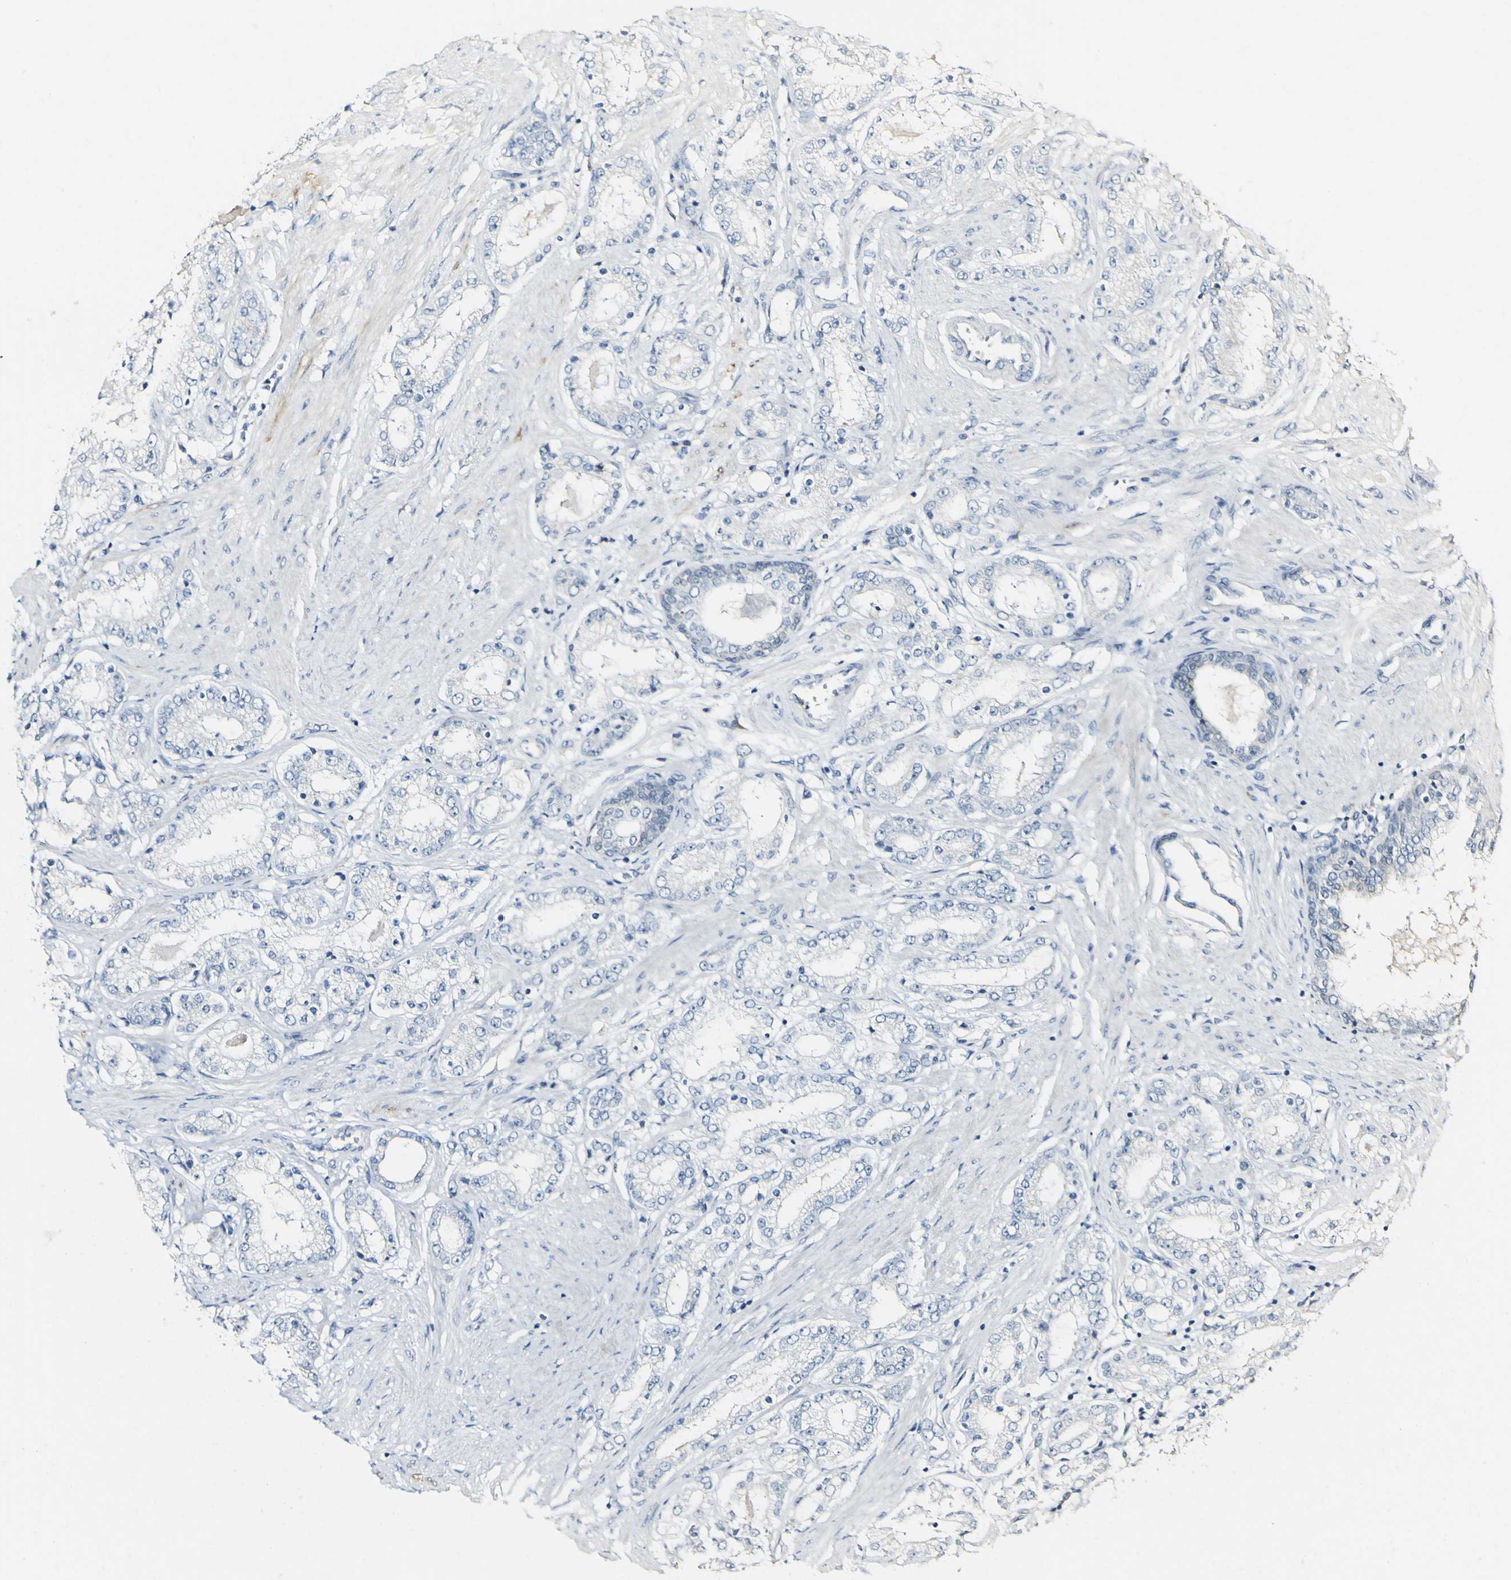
{"staining": {"intensity": "negative", "quantity": "none", "location": "none"}, "tissue": "prostate cancer", "cell_type": "Tumor cells", "image_type": "cancer", "snomed": [{"axis": "morphology", "description": "Adenocarcinoma, Low grade"}, {"axis": "topography", "description": "Prostate"}], "caption": "There is no significant staining in tumor cells of prostate cancer. The staining was performed using DAB (3,3'-diaminobenzidine) to visualize the protein expression in brown, while the nuclei were stained in blue with hematoxylin (Magnification: 20x).", "gene": "FMO3", "patient": {"sex": "male", "age": 63}}